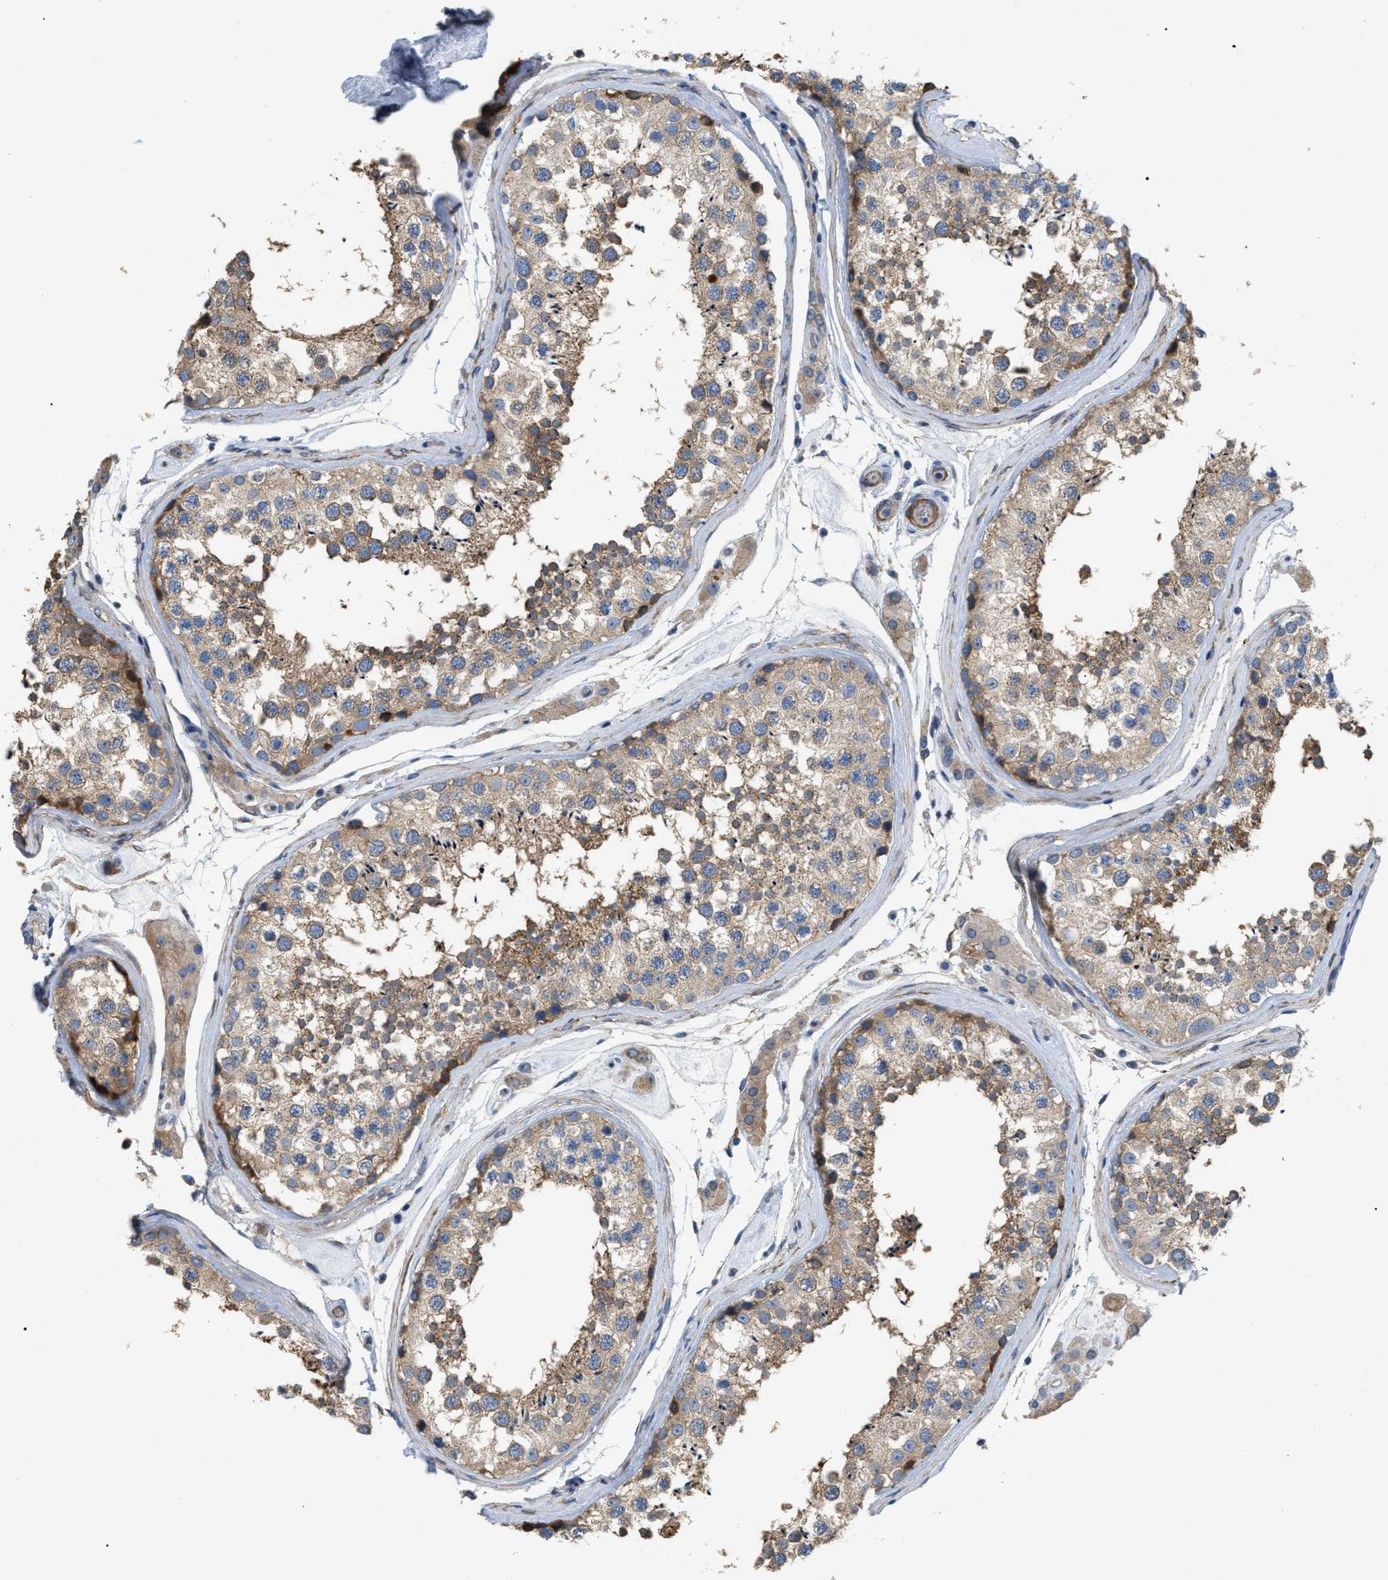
{"staining": {"intensity": "weak", "quantity": ">75%", "location": "cytoplasmic/membranous"}, "tissue": "testis", "cell_type": "Cells in seminiferous ducts", "image_type": "normal", "snomed": [{"axis": "morphology", "description": "Normal tissue, NOS"}, {"axis": "topography", "description": "Testis"}], "caption": "The histopathology image shows staining of unremarkable testis, revealing weak cytoplasmic/membranous protein staining (brown color) within cells in seminiferous ducts.", "gene": "DHX58", "patient": {"sex": "male", "age": 46}}